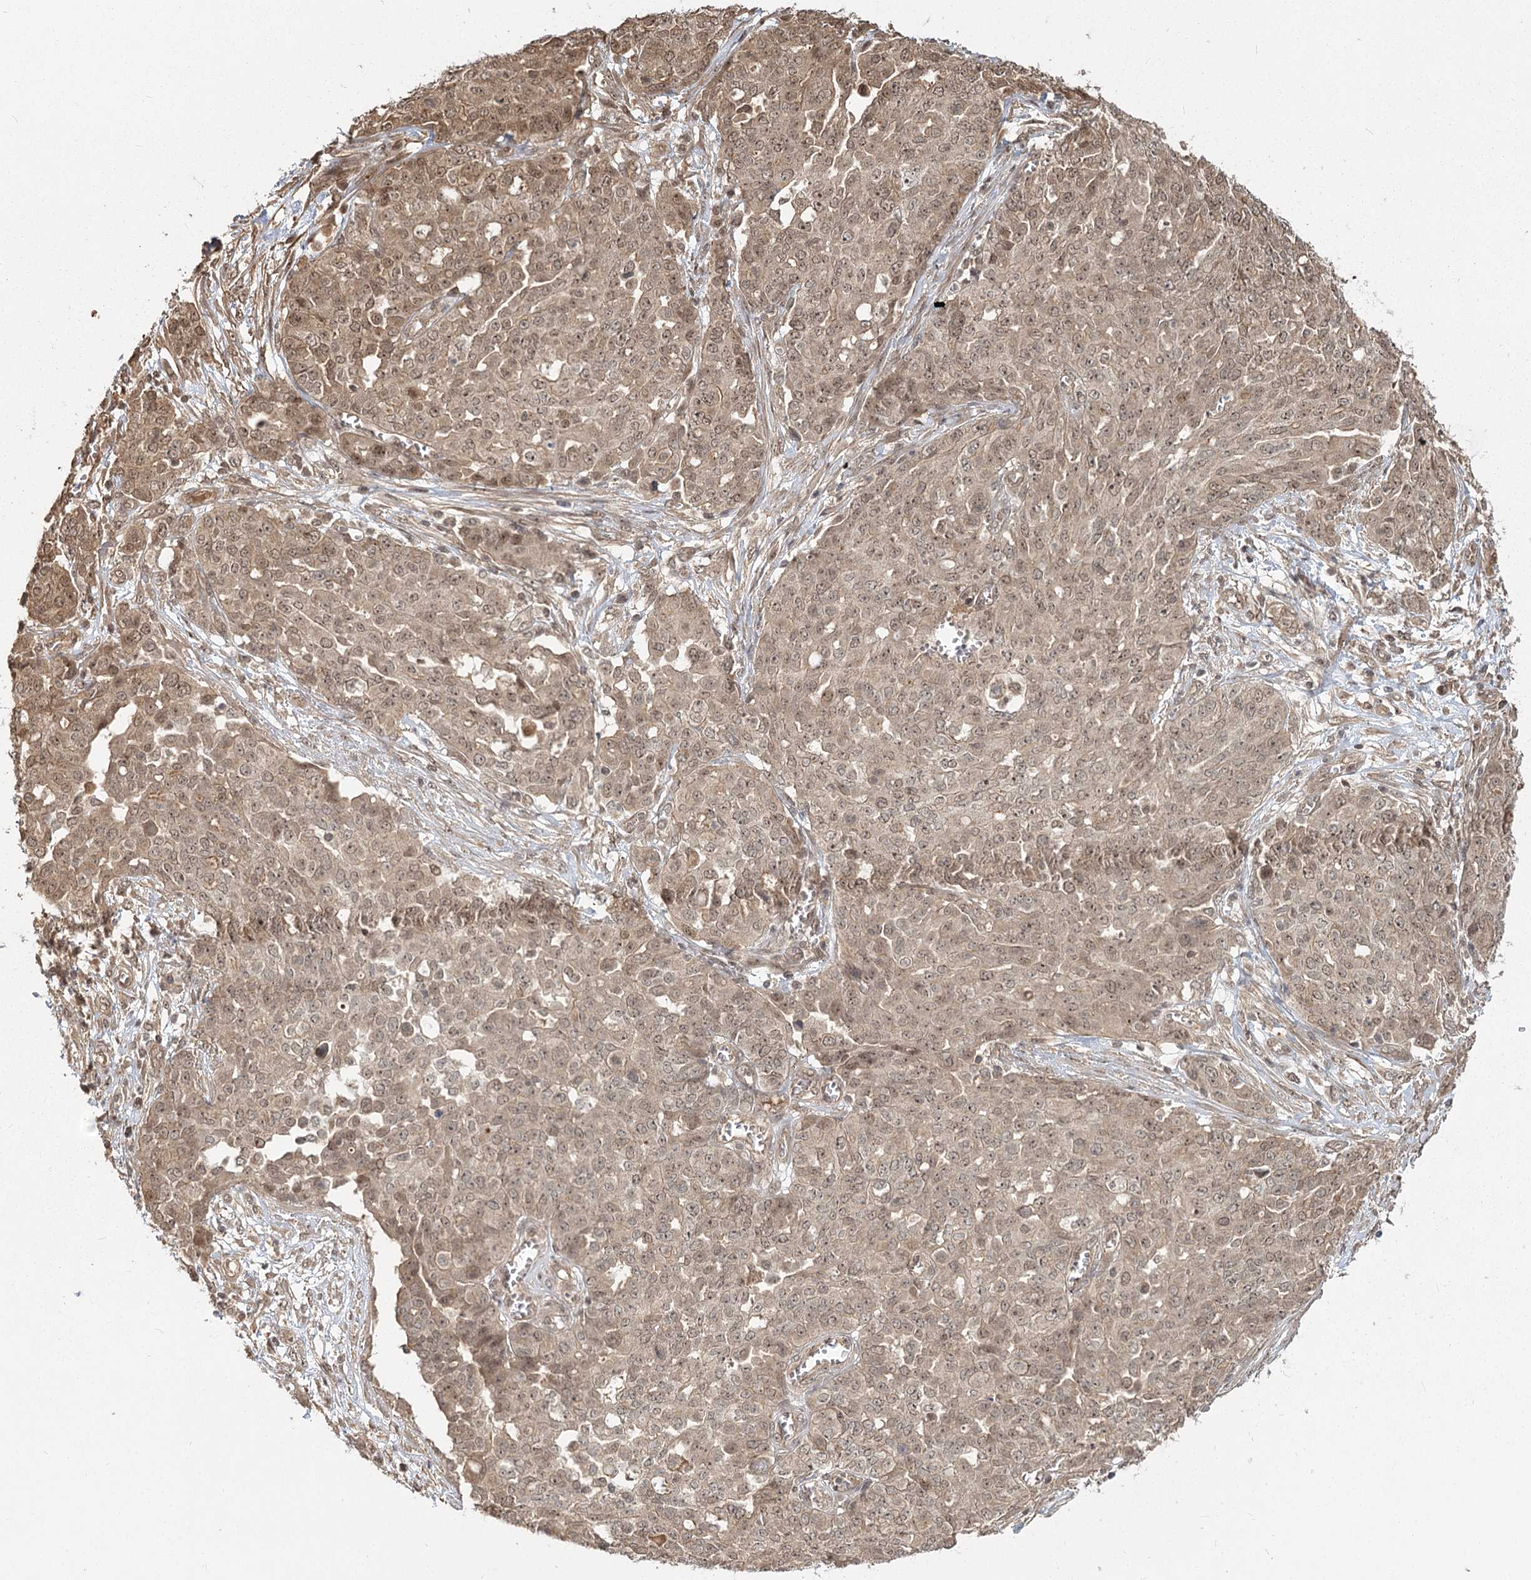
{"staining": {"intensity": "moderate", "quantity": ">75%", "location": "cytoplasmic/membranous,nuclear"}, "tissue": "ovarian cancer", "cell_type": "Tumor cells", "image_type": "cancer", "snomed": [{"axis": "morphology", "description": "Cystadenocarcinoma, serous, NOS"}, {"axis": "topography", "description": "Soft tissue"}, {"axis": "topography", "description": "Ovary"}], "caption": "This is an image of immunohistochemistry (IHC) staining of serous cystadenocarcinoma (ovarian), which shows moderate positivity in the cytoplasmic/membranous and nuclear of tumor cells.", "gene": "R3HDM2", "patient": {"sex": "female", "age": 57}}